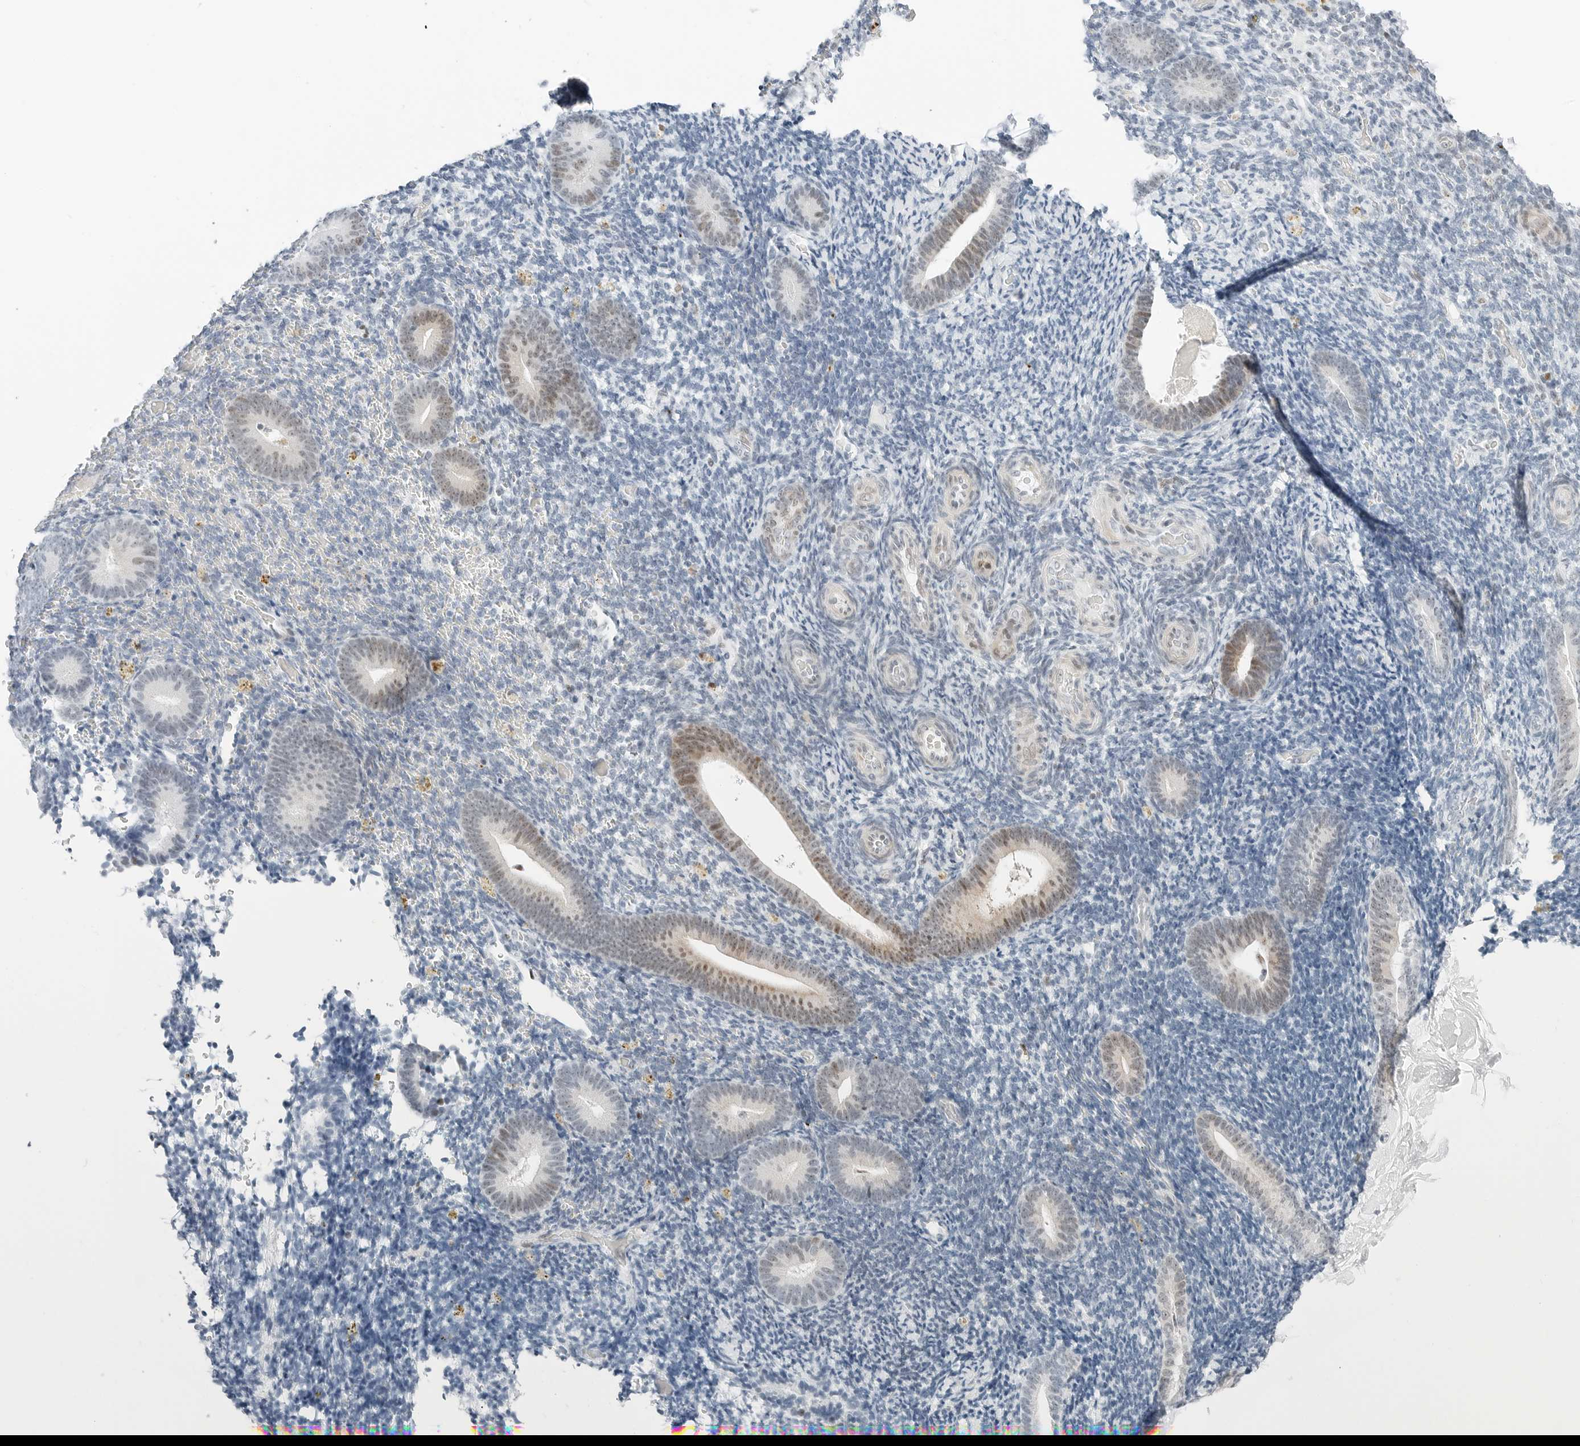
{"staining": {"intensity": "negative", "quantity": "none", "location": "none"}, "tissue": "endometrium", "cell_type": "Cells in endometrial stroma", "image_type": "normal", "snomed": [{"axis": "morphology", "description": "Normal tissue, NOS"}, {"axis": "topography", "description": "Endometrium"}], "caption": "IHC histopathology image of unremarkable endometrium: human endometrium stained with DAB displays no significant protein expression in cells in endometrial stroma. Brightfield microscopy of IHC stained with DAB (brown) and hematoxylin (blue), captured at high magnification.", "gene": "NTMT2", "patient": {"sex": "female", "age": 51}}